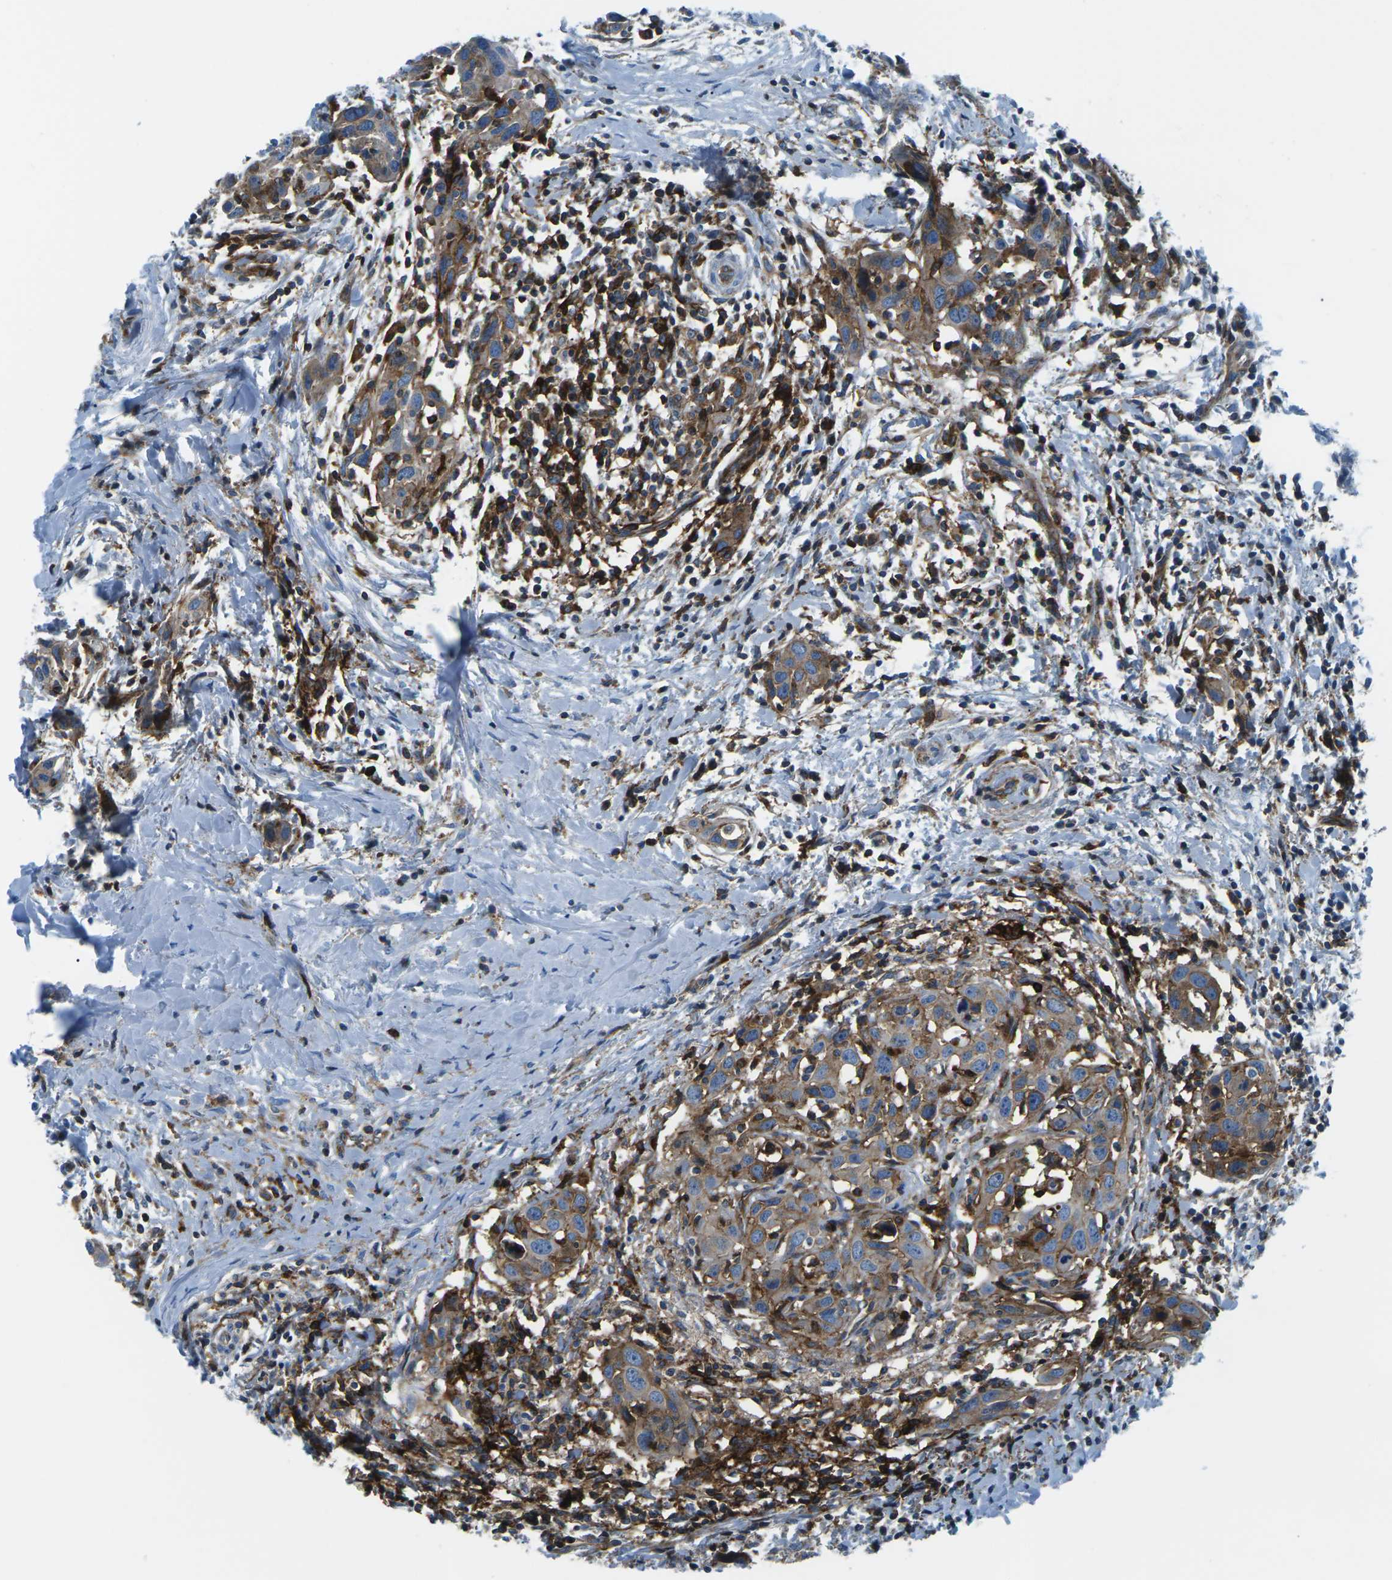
{"staining": {"intensity": "moderate", "quantity": ">75%", "location": "cytoplasmic/membranous"}, "tissue": "head and neck cancer", "cell_type": "Tumor cells", "image_type": "cancer", "snomed": [{"axis": "morphology", "description": "Squamous cell carcinoma, NOS"}, {"axis": "topography", "description": "Oral tissue"}, {"axis": "topography", "description": "Head-Neck"}], "caption": "Immunohistochemistry histopathology image of head and neck cancer stained for a protein (brown), which demonstrates medium levels of moderate cytoplasmic/membranous positivity in about >75% of tumor cells.", "gene": "SOCS4", "patient": {"sex": "female", "age": 50}}